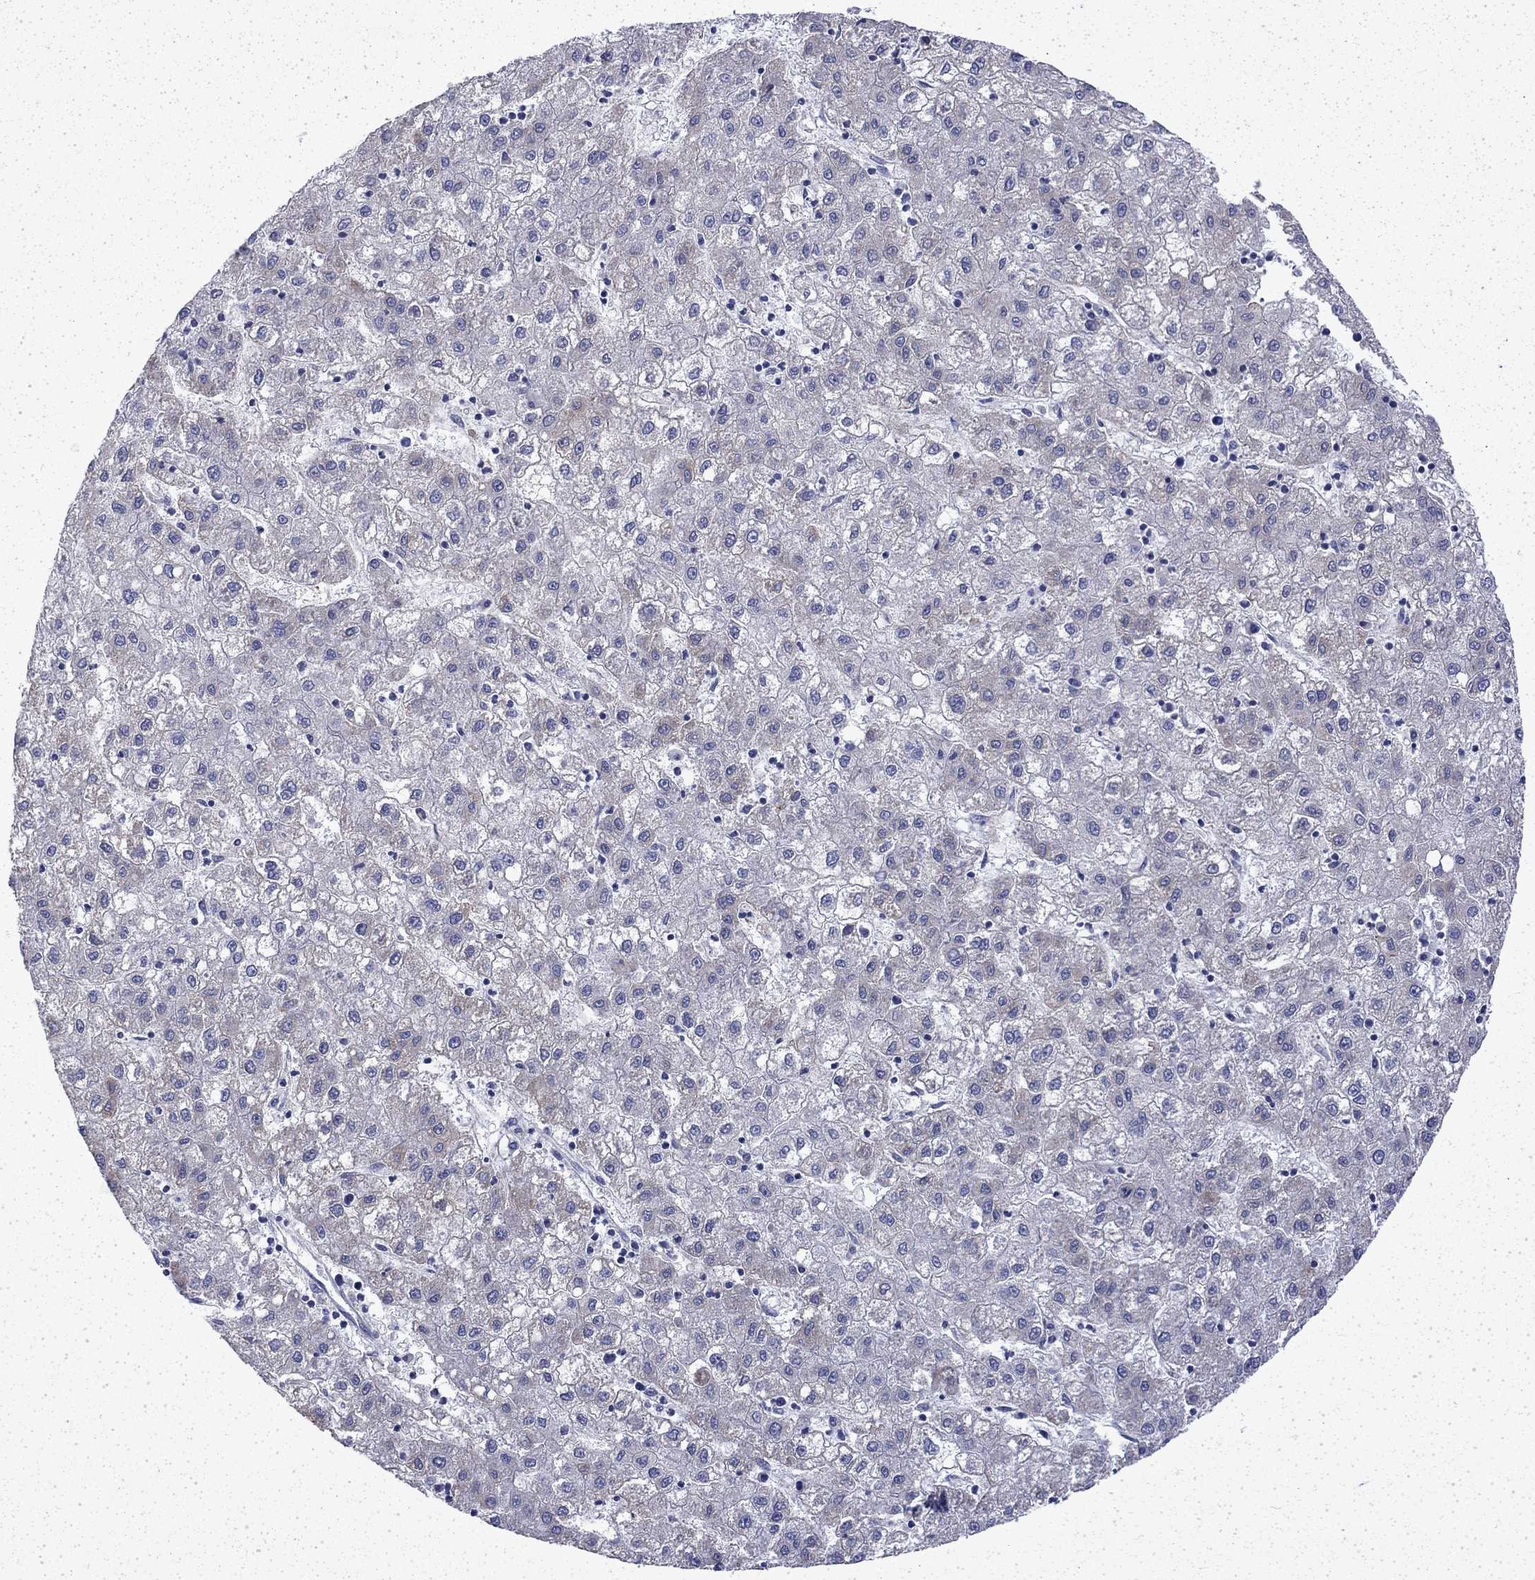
{"staining": {"intensity": "weak", "quantity": "<25%", "location": "cytoplasmic/membranous"}, "tissue": "liver cancer", "cell_type": "Tumor cells", "image_type": "cancer", "snomed": [{"axis": "morphology", "description": "Carcinoma, Hepatocellular, NOS"}, {"axis": "topography", "description": "Liver"}], "caption": "An image of liver hepatocellular carcinoma stained for a protein reveals no brown staining in tumor cells.", "gene": "DTNA", "patient": {"sex": "male", "age": 72}}